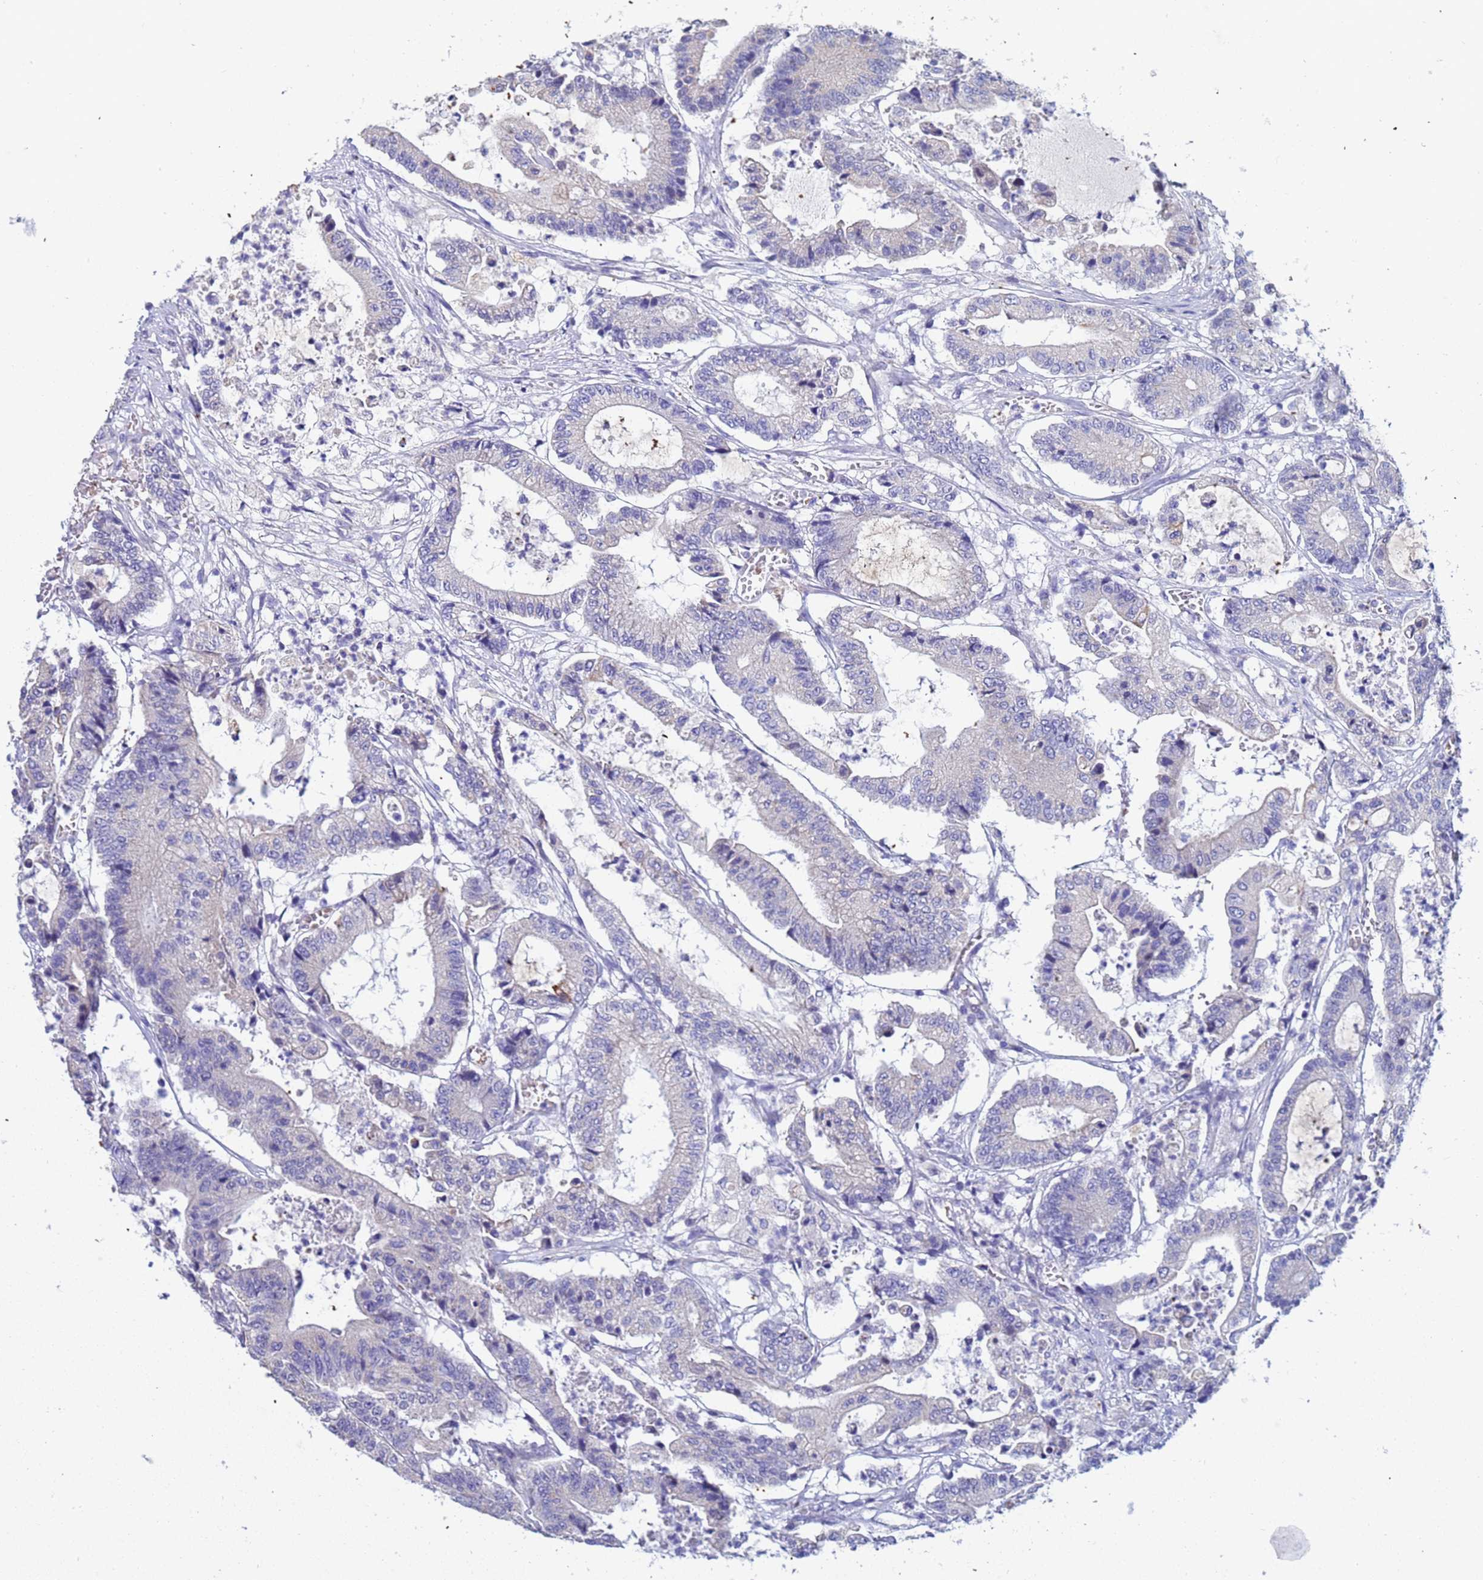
{"staining": {"intensity": "negative", "quantity": "none", "location": "none"}, "tissue": "colorectal cancer", "cell_type": "Tumor cells", "image_type": "cancer", "snomed": [{"axis": "morphology", "description": "Adenocarcinoma, NOS"}, {"axis": "topography", "description": "Colon"}], "caption": "IHC image of neoplastic tissue: human adenocarcinoma (colorectal) stained with DAB (3,3'-diaminobenzidine) demonstrates no significant protein expression in tumor cells.", "gene": "IHO1", "patient": {"sex": "female", "age": 84}}